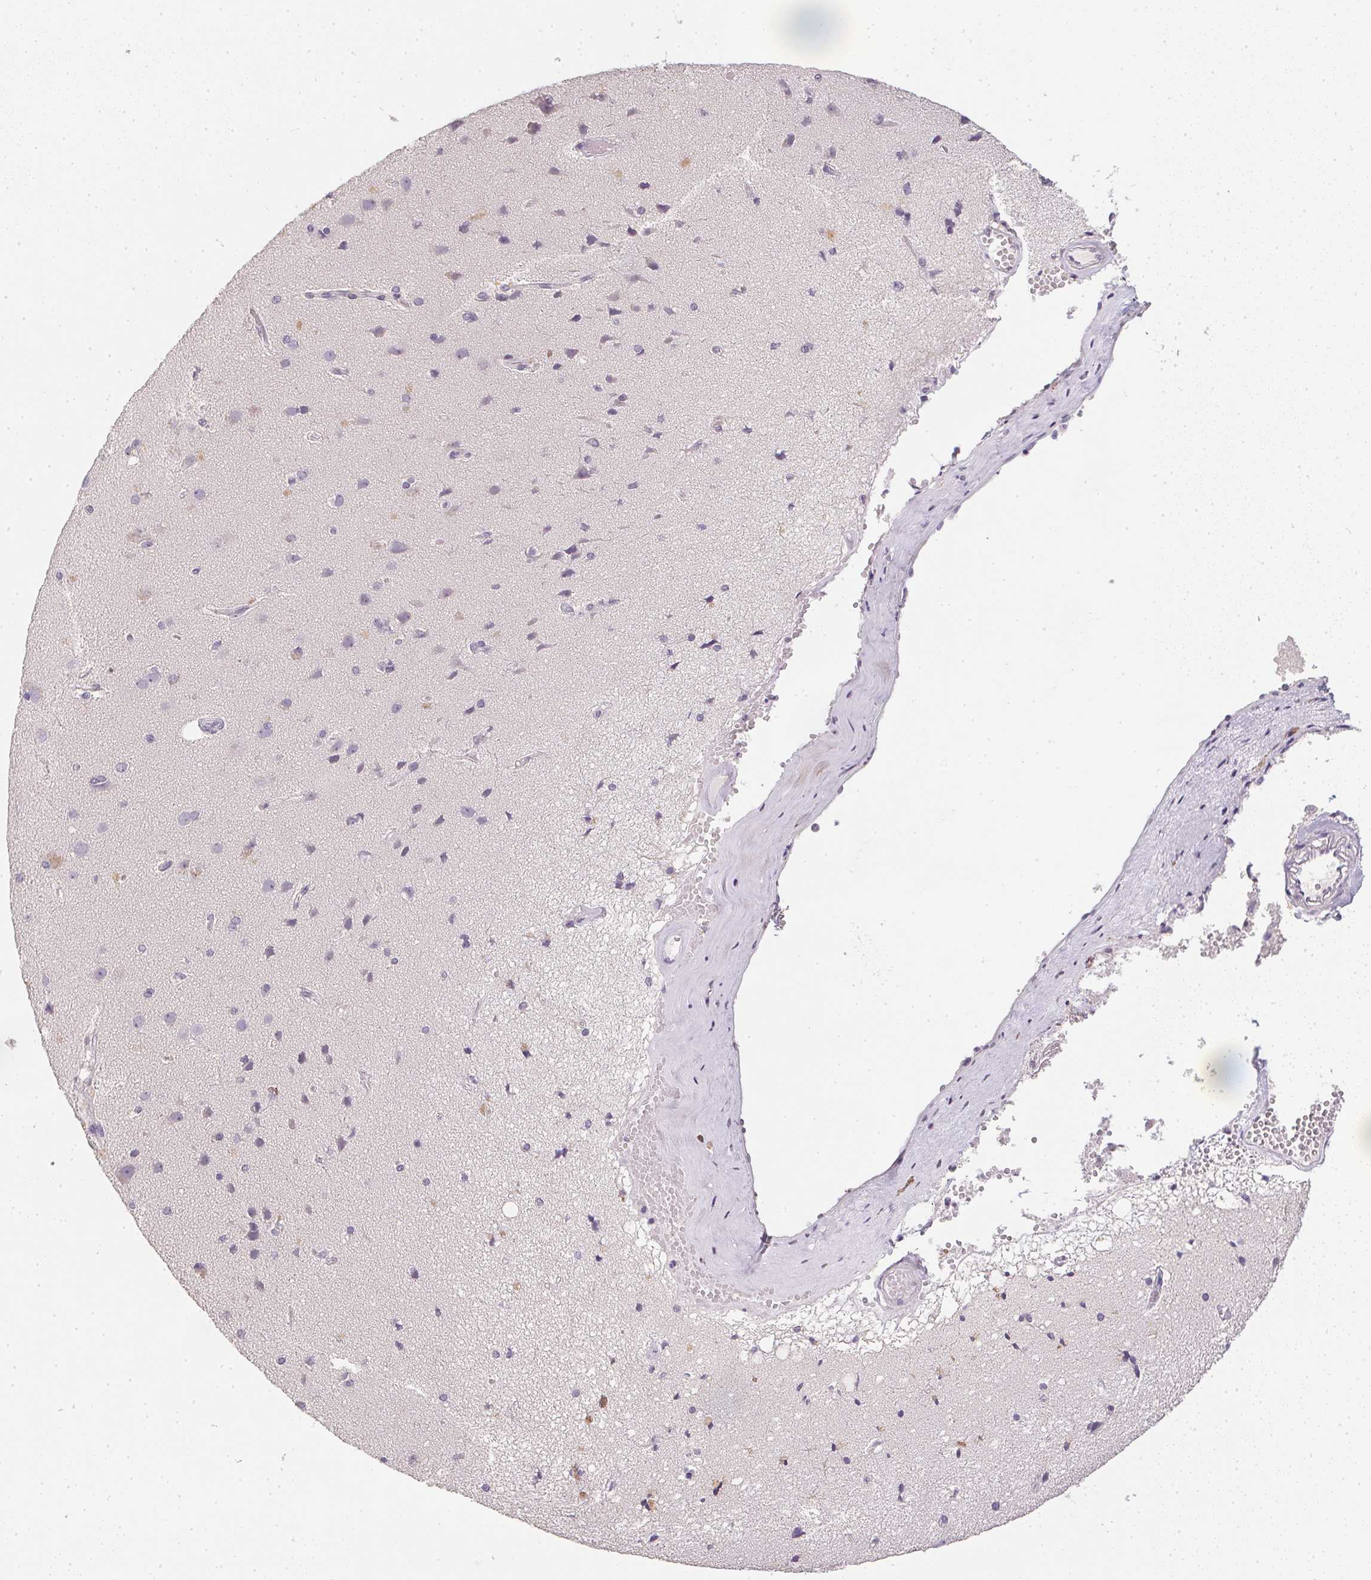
{"staining": {"intensity": "negative", "quantity": "none", "location": "none"}, "tissue": "cerebral cortex", "cell_type": "Endothelial cells", "image_type": "normal", "snomed": [{"axis": "morphology", "description": "Normal tissue, NOS"}, {"axis": "morphology", "description": "Glioma, malignant, High grade"}, {"axis": "topography", "description": "Cerebral cortex"}], "caption": "Endothelial cells show no significant positivity in benign cerebral cortex.", "gene": "PPY", "patient": {"sex": "male", "age": 71}}